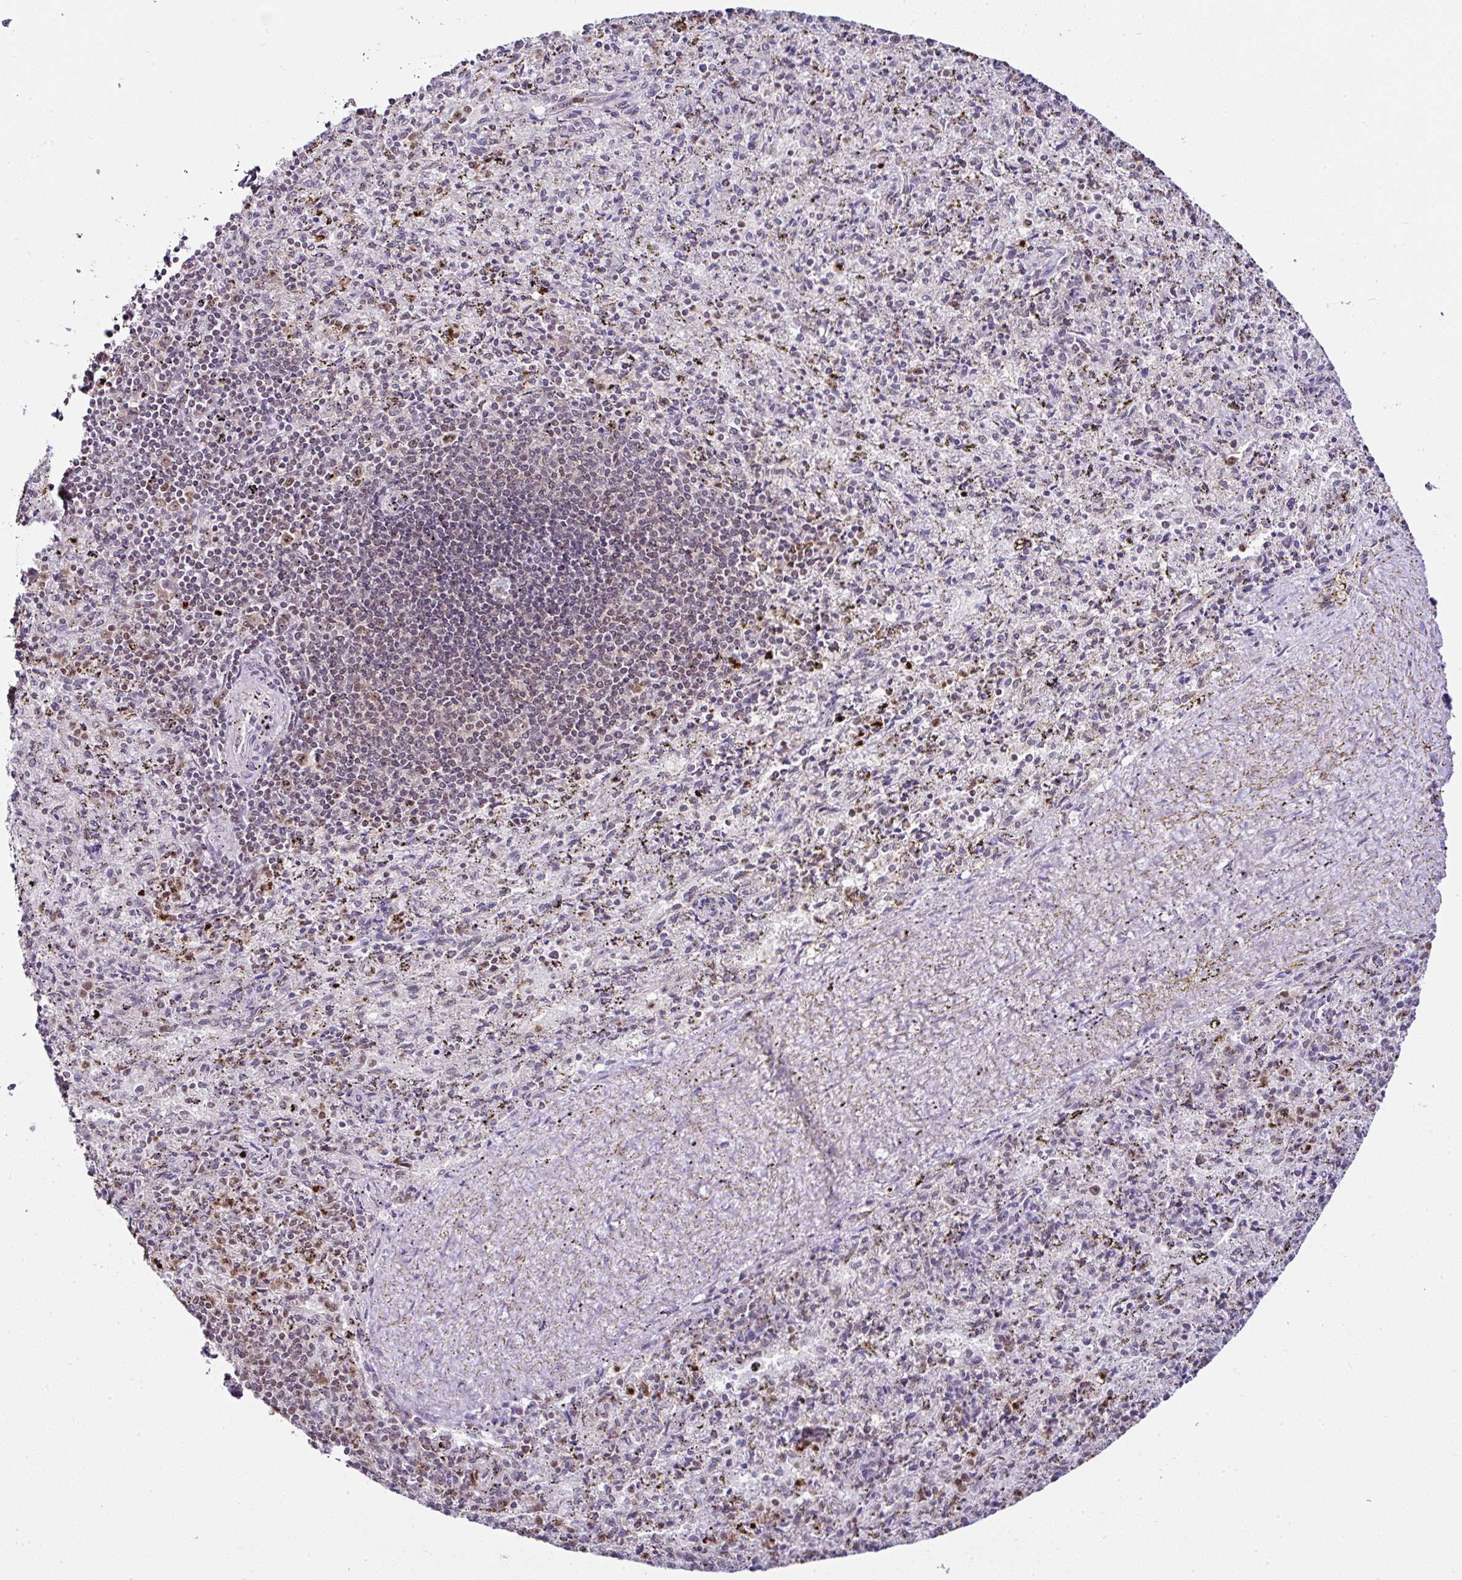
{"staining": {"intensity": "moderate", "quantity": "25%-75%", "location": "nuclear"}, "tissue": "spleen", "cell_type": "Cells in red pulp", "image_type": "normal", "snomed": [{"axis": "morphology", "description": "Normal tissue, NOS"}, {"axis": "topography", "description": "Spleen"}], "caption": "Immunohistochemical staining of normal spleen exhibits medium levels of moderate nuclear expression in approximately 25%-75% of cells in red pulp.", "gene": "PTPN2", "patient": {"sex": "male", "age": 57}}